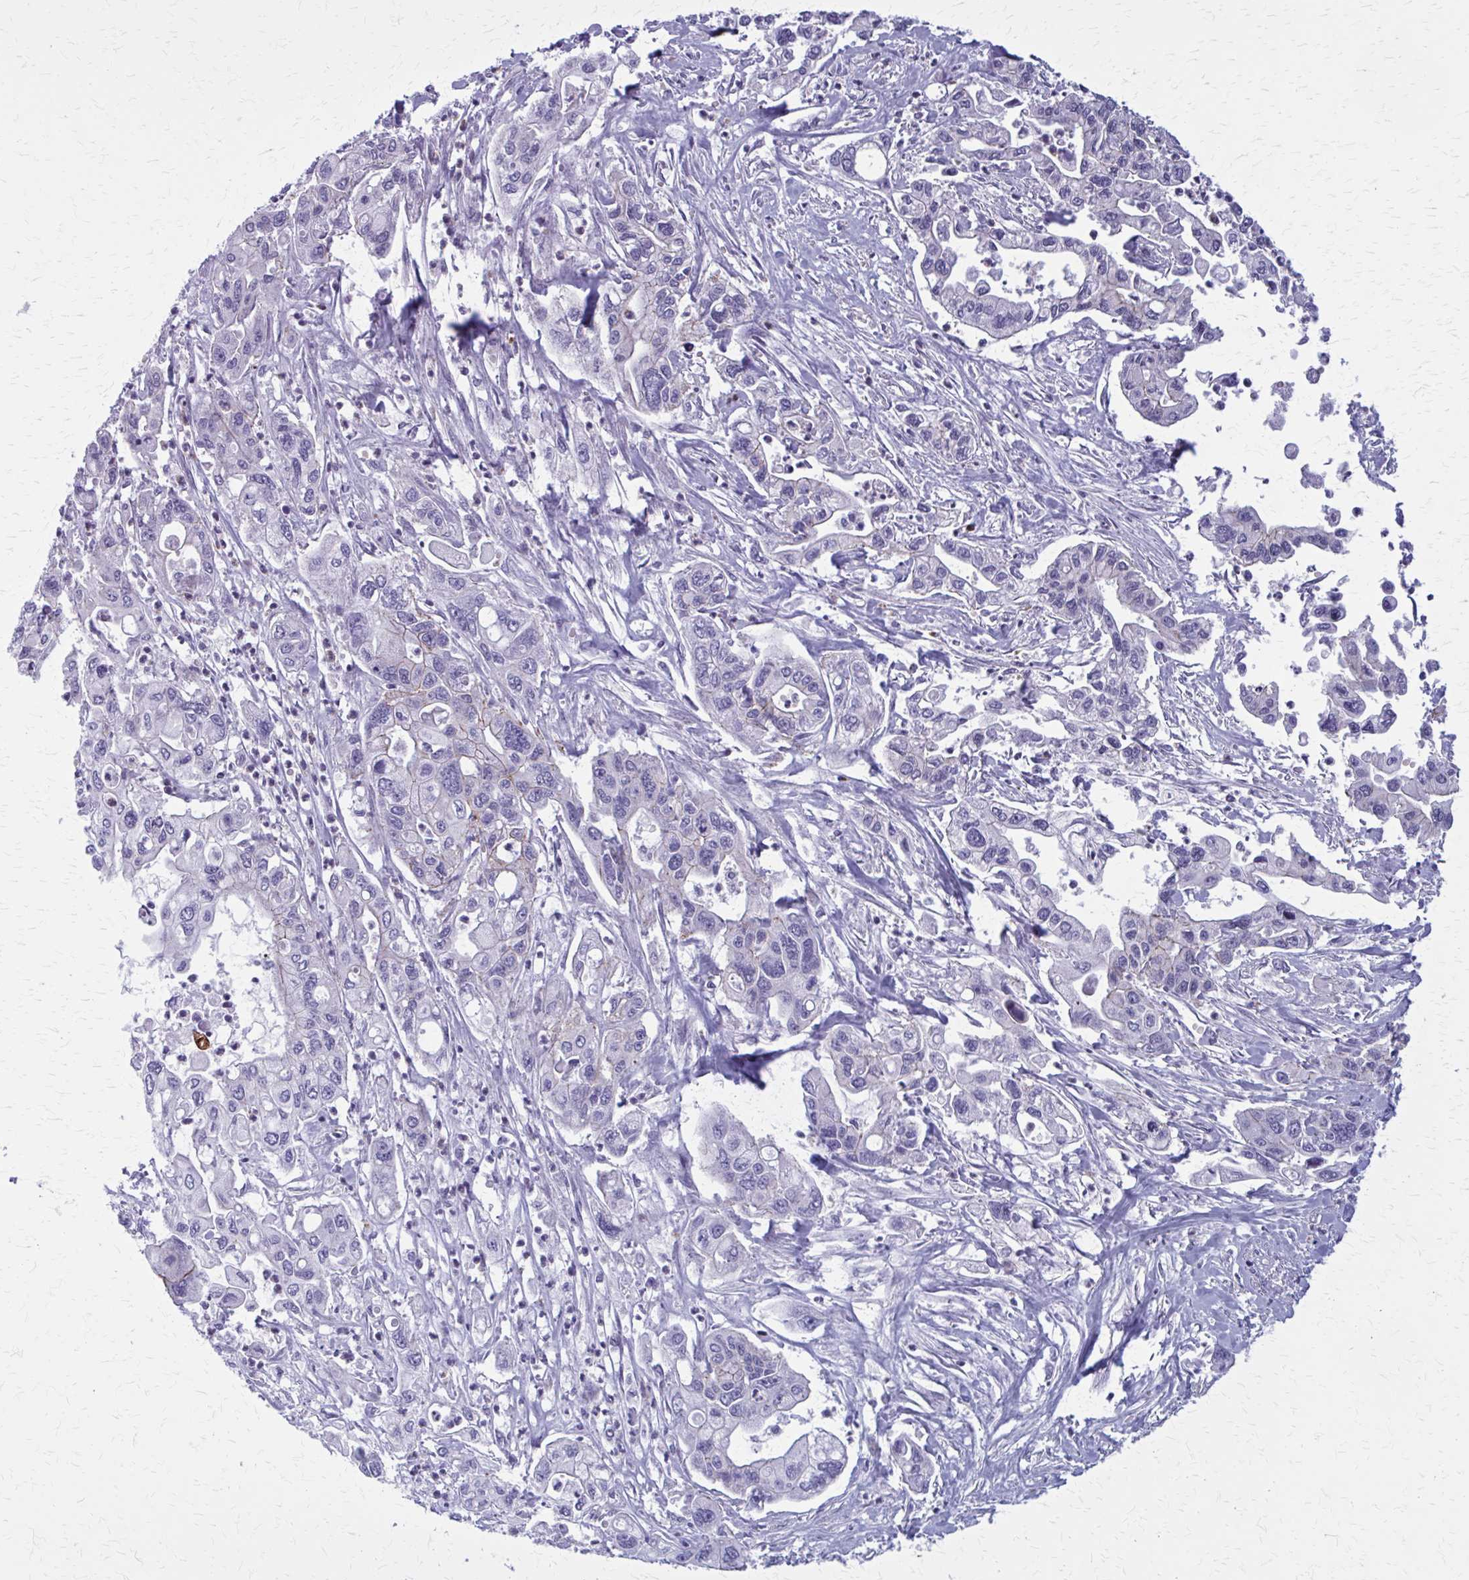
{"staining": {"intensity": "negative", "quantity": "none", "location": "none"}, "tissue": "pancreatic cancer", "cell_type": "Tumor cells", "image_type": "cancer", "snomed": [{"axis": "morphology", "description": "Adenocarcinoma, NOS"}, {"axis": "topography", "description": "Pancreas"}], "caption": "This is a micrograph of IHC staining of pancreatic cancer (adenocarcinoma), which shows no staining in tumor cells. The staining is performed using DAB brown chromogen with nuclei counter-stained in using hematoxylin.", "gene": "PEDS1", "patient": {"sex": "male", "age": 62}}